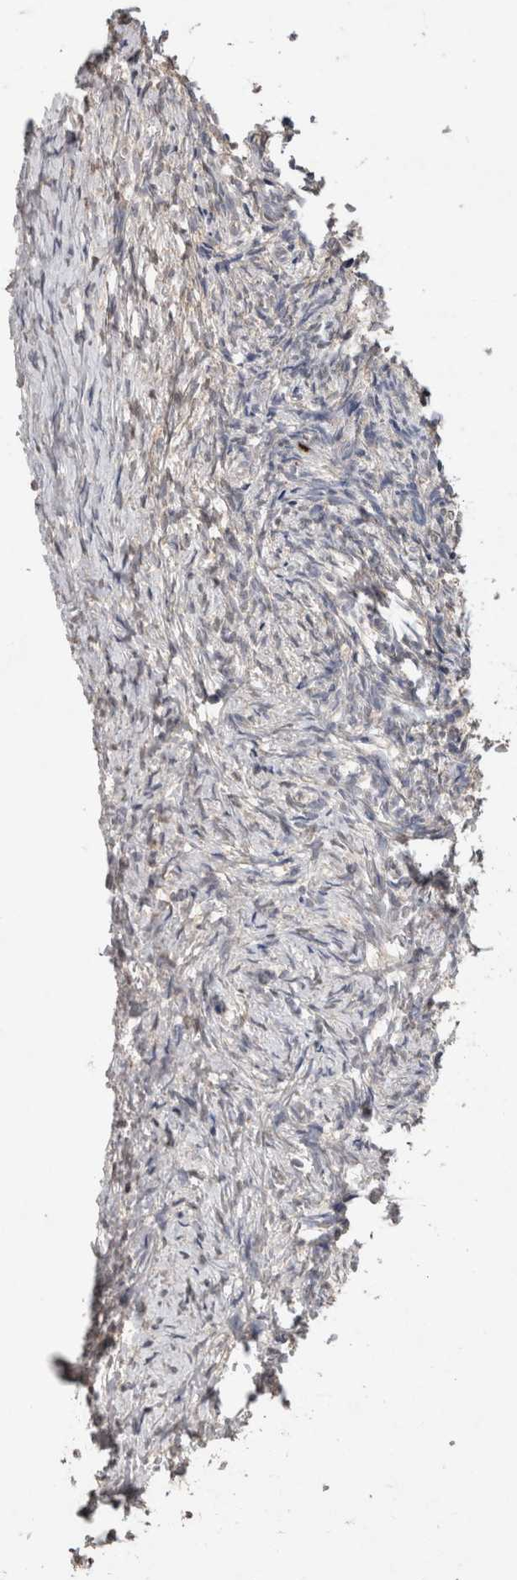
{"staining": {"intensity": "weak", "quantity": ">75%", "location": "cytoplasmic/membranous"}, "tissue": "ovary", "cell_type": "Follicle cells", "image_type": "normal", "snomed": [{"axis": "morphology", "description": "Normal tissue, NOS"}, {"axis": "topography", "description": "Ovary"}], "caption": "Protein staining reveals weak cytoplasmic/membranous positivity in about >75% of follicle cells in normal ovary.", "gene": "FABP7", "patient": {"sex": "female", "age": 41}}